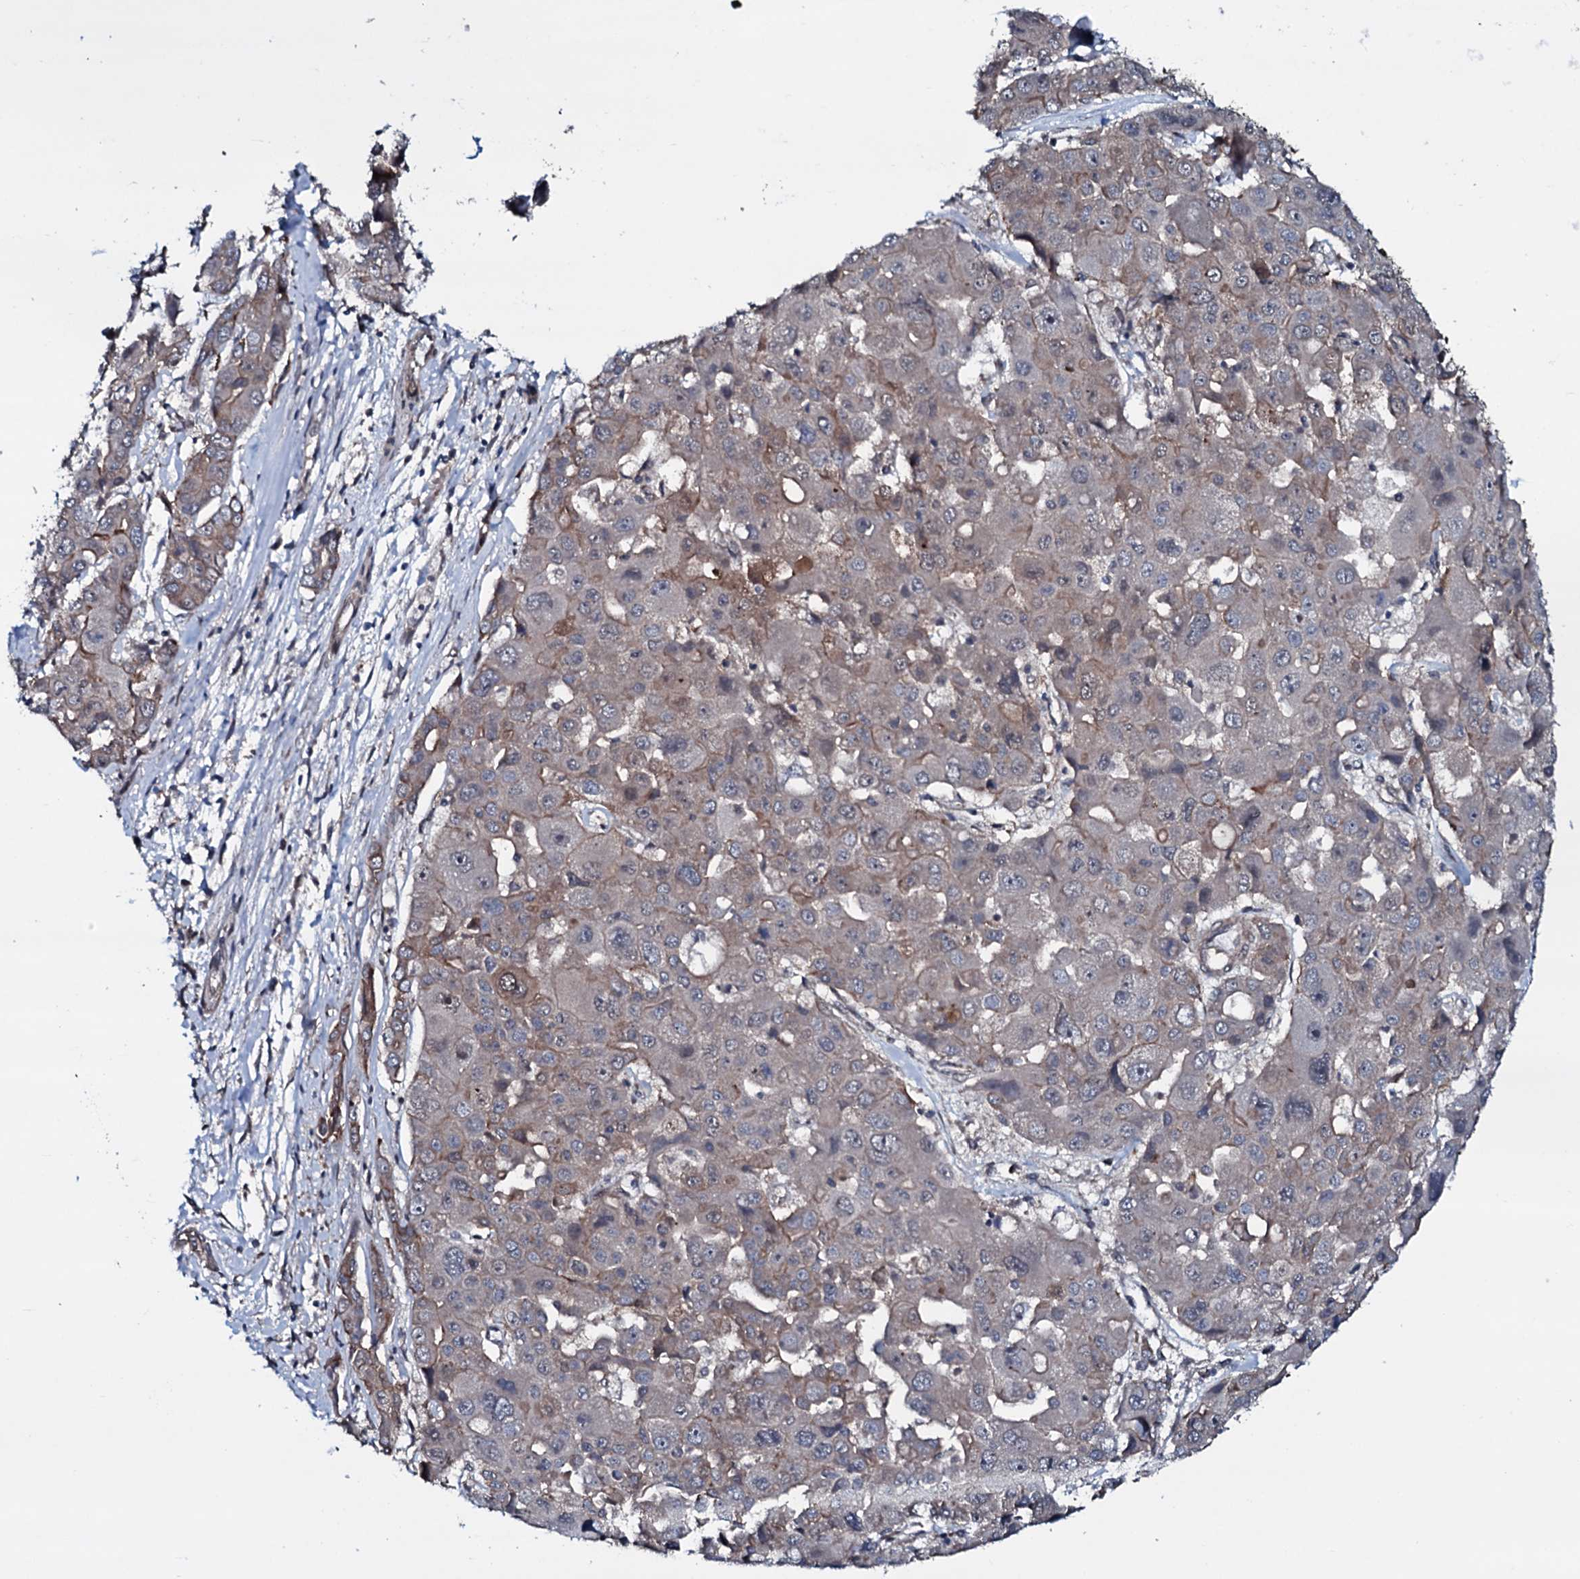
{"staining": {"intensity": "moderate", "quantity": "<25%", "location": "cytoplasmic/membranous"}, "tissue": "liver cancer", "cell_type": "Tumor cells", "image_type": "cancer", "snomed": [{"axis": "morphology", "description": "Cholangiocarcinoma"}, {"axis": "topography", "description": "Liver"}], "caption": "A photomicrograph showing moderate cytoplasmic/membranous positivity in about <25% of tumor cells in liver cancer, as visualized by brown immunohistochemical staining.", "gene": "OGFOD2", "patient": {"sex": "male", "age": 67}}